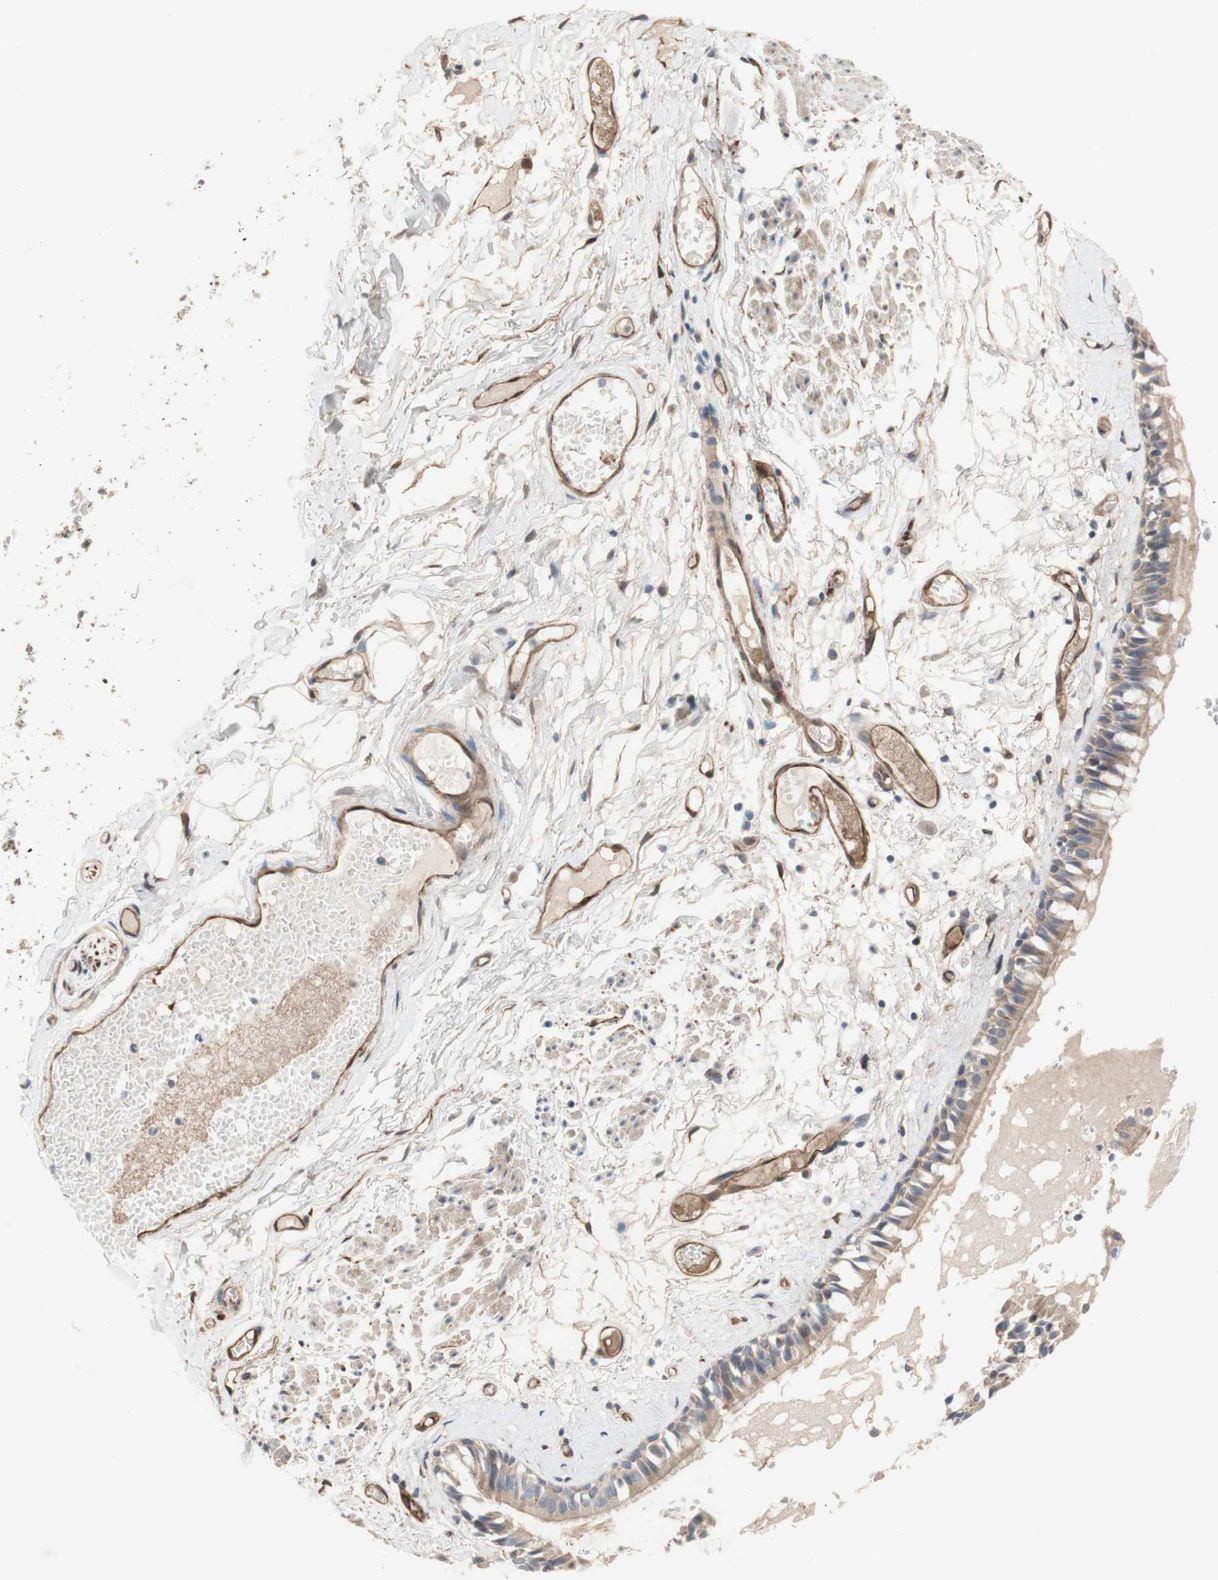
{"staining": {"intensity": "moderate", "quantity": ">75%", "location": "cytoplasmic/membranous"}, "tissue": "bronchus", "cell_type": "Respiratory epithelial cells", "image_type": "normal", "snomed": [{"axis": "morphology", "description": "Normal tissue, NOS"}, {"axis": "morphology", "description": "Inflammation, NOS"}, {"axis": "topography", "description": "Cartilage tissue"}, {"axis": "topography", "description": "Lung"}], "caption": "Immunohistochemical staining of unremarkable bronchus reveals >75% levels of moderate cytoplasmic/membranous protein expression in about >75% of respiratory epithelial cells. (brown staining indicates protein expression, while blue staining denotes nuclei).", "gene": "CNN3", "patient": {"sex": "male", "age": 71}}